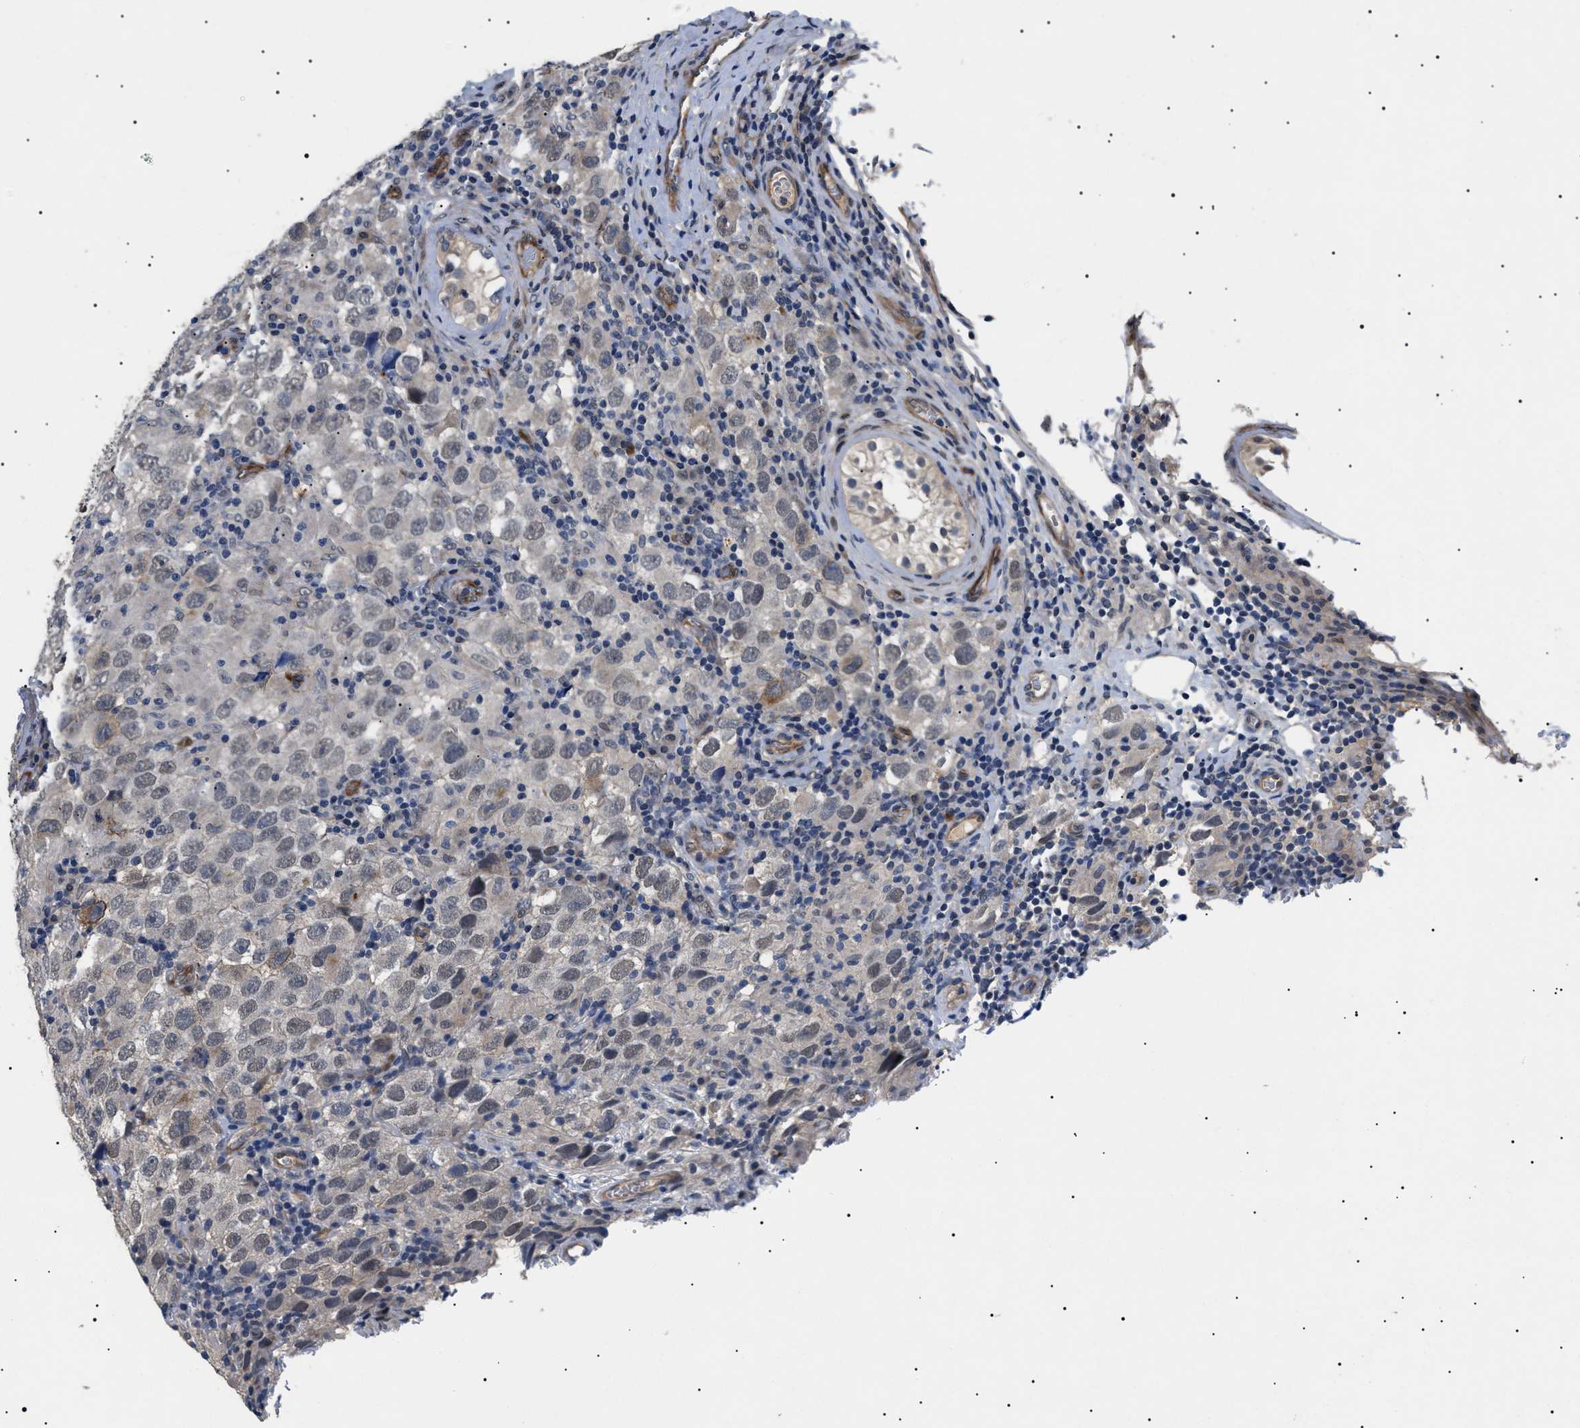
{"staining": {"intensity": "weak", "quantity": ">75%", "location": "nuclear"}, "tissue": "testis cancer", "cell_type": "Tumor cells", "image_type": "cancer", "snomed": [{"axis": "morphology", "description": "Carcinoma, Embryonal, NOS"}, {"axis": "topography", "description": "Testis"}], "caption": "The immunohistochemical stain labels weak nuclear expression in tumor cells of embryonal carcinoma (testis) tissue.", "gene": "CRCP", "patient": {"sex": "male", "age": 21}}